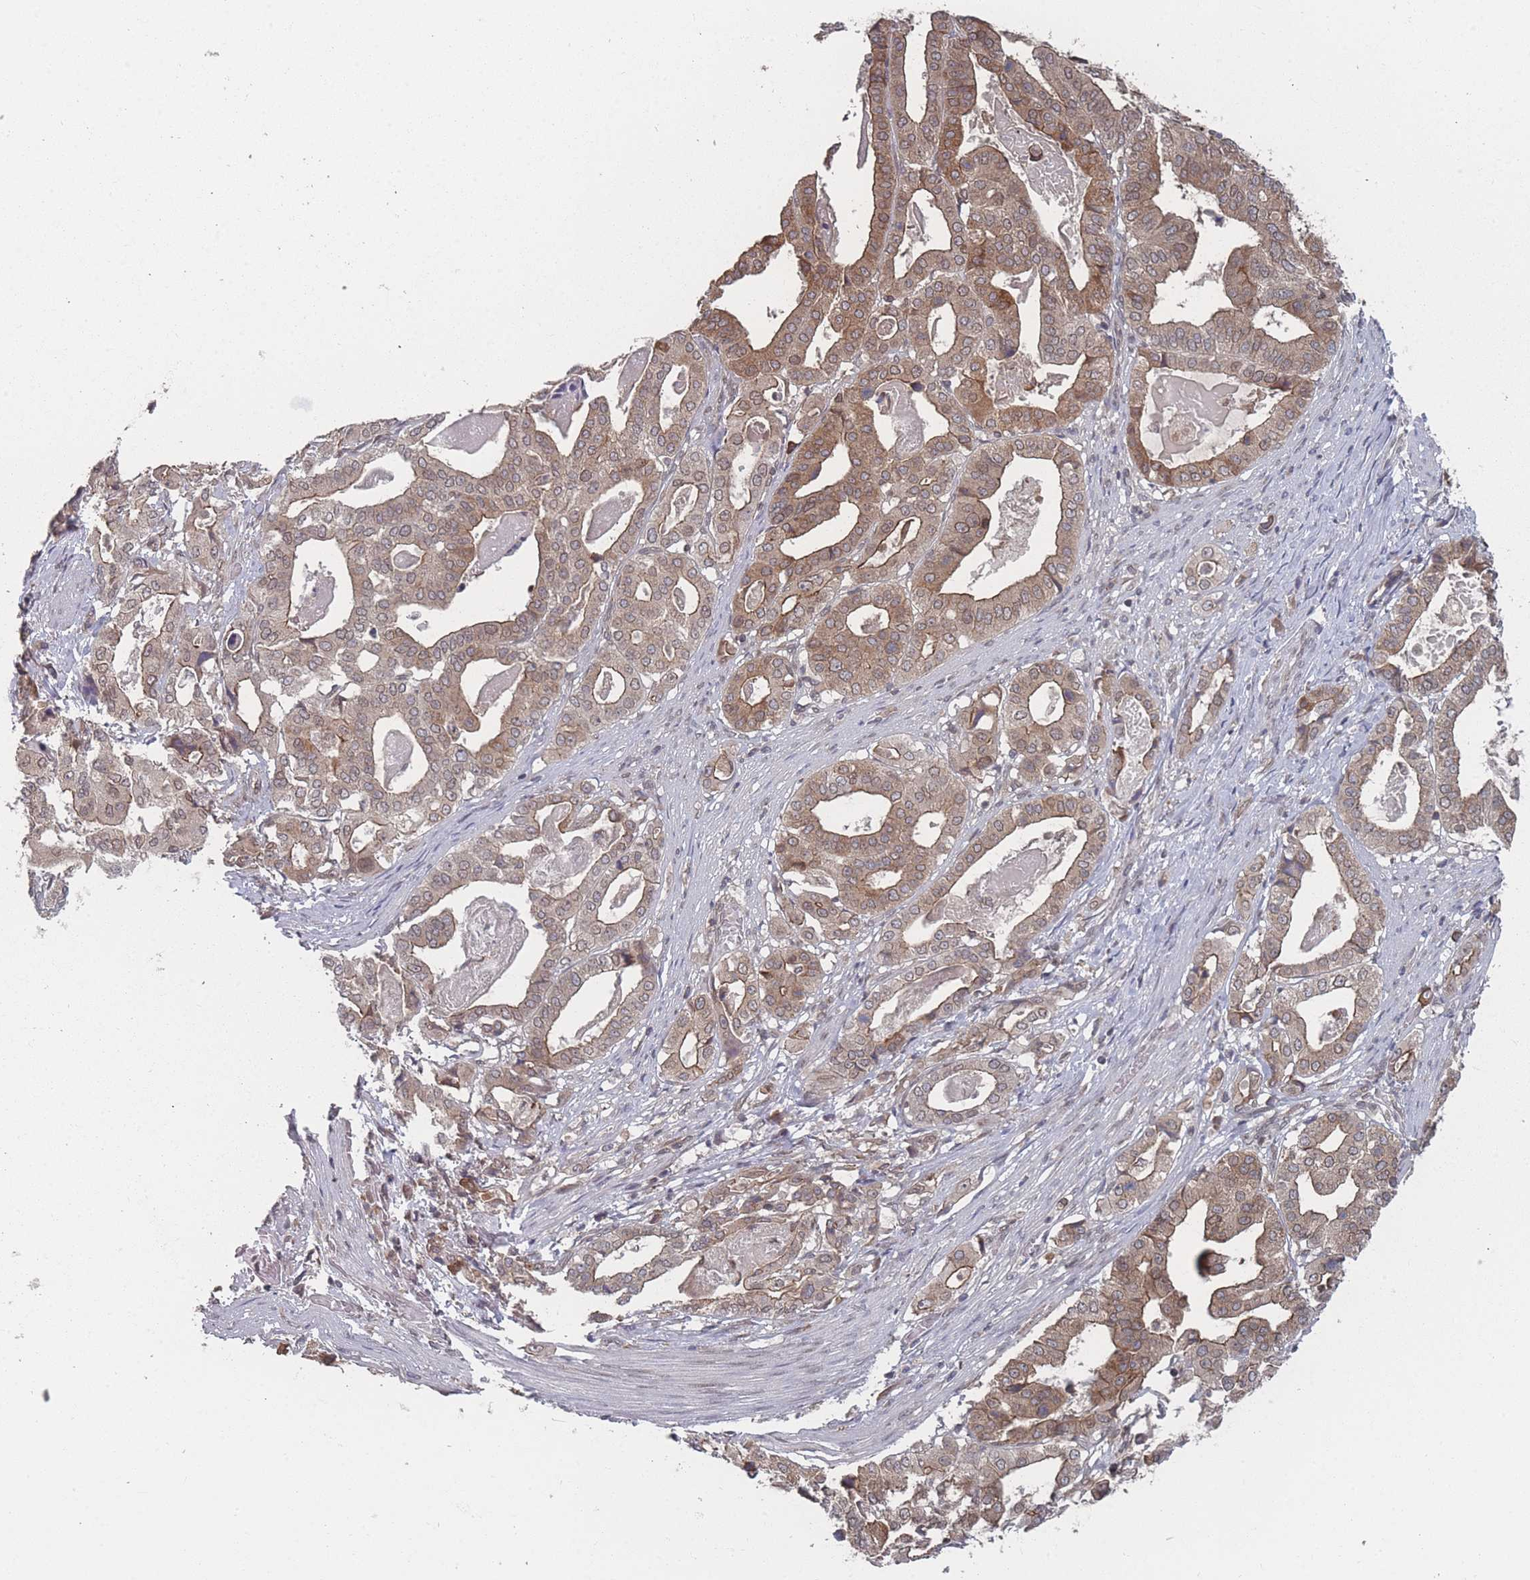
{"staining": {"intensity": "moderate", "quantity": "25%-75%", "location": "cytoplasmic/membranous,nuclear"}, "tissue": "stomach cancer", "cell_type": "Tumor cells", "image_type": "cancer", "snomed": [{"axis": "morphology", "description": "Adenocarcinoma, NOS"}, {"axis": "topography", "description": "Stomach"}], "caption": "An image showing moderate cytoplasmic/membranous and nuclear expression in about 25%-75% of tumor cells in adenocarcinoma (stomach), as visualized by brown immunohistochemical staining.", "gene": "TBC1D25", "patient": {"sex": "male", "age": 48}}